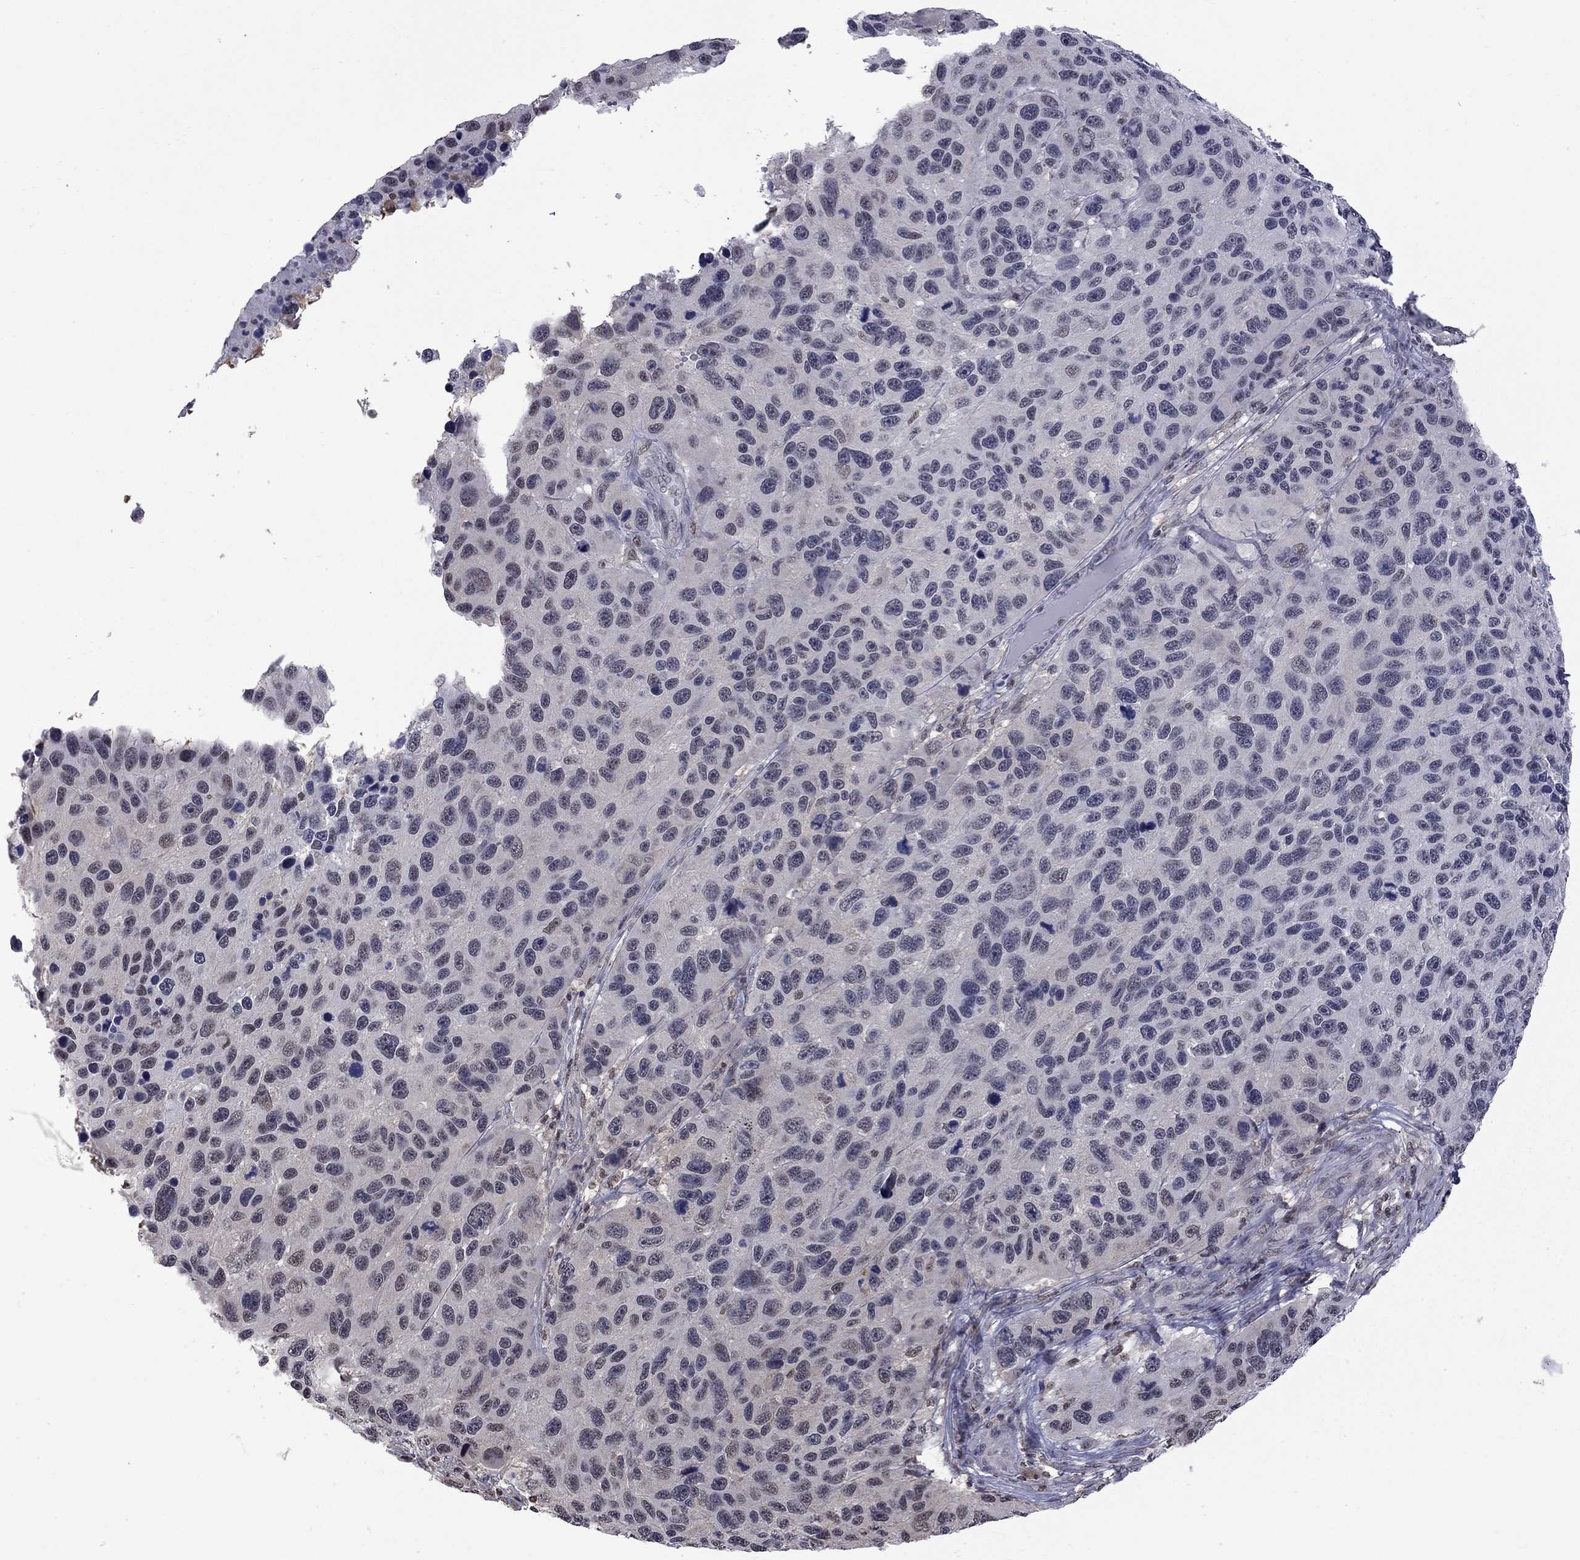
{"staining": {"intensity": "negative", "quantity": "none", "location": "none"}, "tissue": "melanoma", "cell_type": "Tumor cells", "image_type": "cancer", "snomed": [{"axis": "morphology", "description": "Malignant melanoma, NOS"}, {"axis": "topography", "description": "Skin"}], "caption": "This histopathology image is of malignant melanoma stained with immunohistochemistry (IHC) to label a protein in brown with the nuclei are counter-stained blue. There is no staining in tumor cells.", "gene": "RFWD3", "patient": {"sex": "male", "age": 53}}